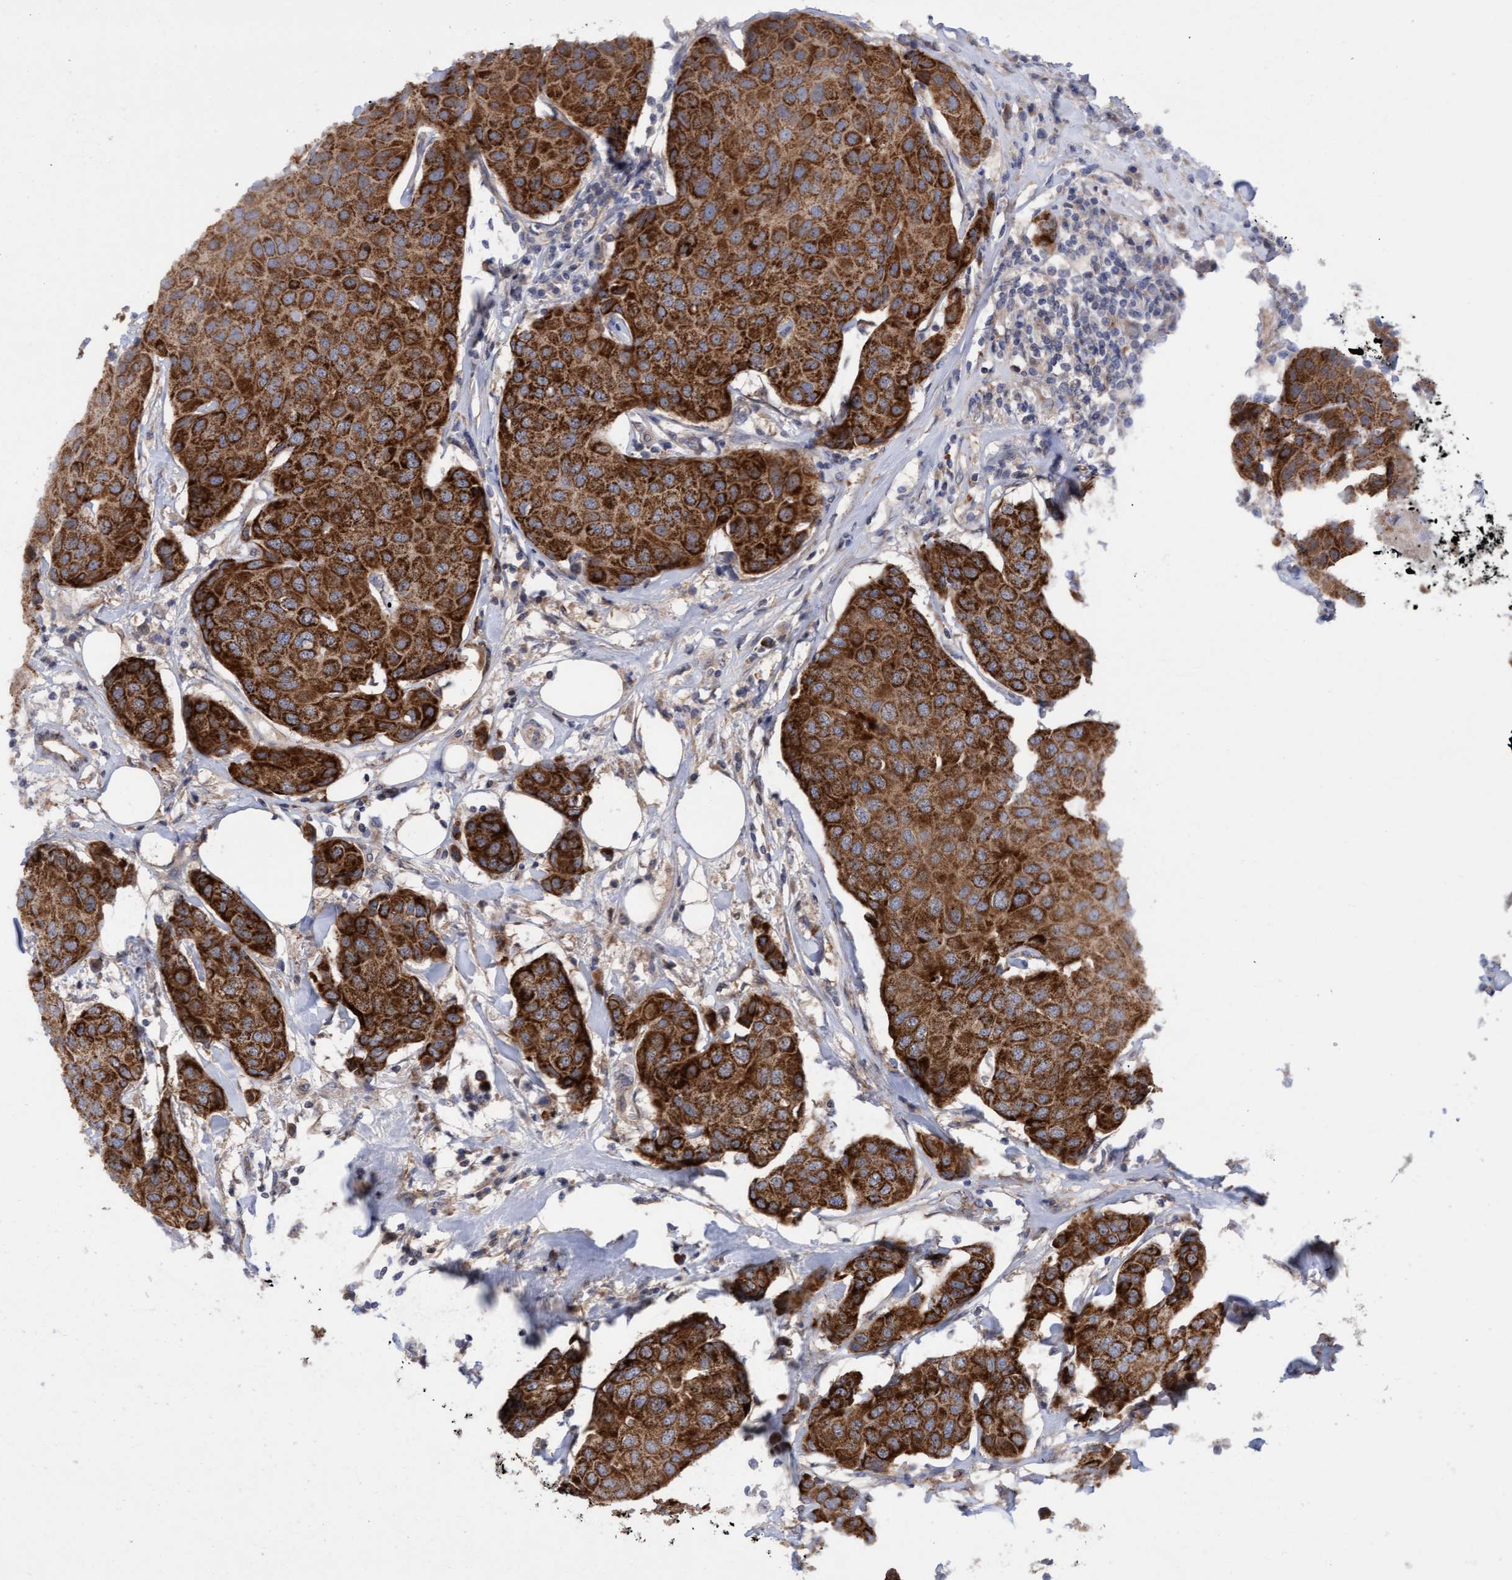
{"staining": {"intensity": "strong", "quantity": ">75%", "location": "cytoplasmic/membranous"}, "tissue": "breast cancer", "cell_type": "Tumor cells", "image_type": "cancer", "snomed": [{"axis": "morphology", "description": "Duct carcinoma"}, {"axis": "topography", "description": "Breast"}], "caption": "Immunohistochemistry image of neoplastic tissue: invasive ductal carcinoma (breast) stained using immunohistochemistry (IHC) reveals high levels of strong protein expression localized specifically in the cytoplasmic/membranous of tumor cells, appearing as a cytoplasmic/membranous brown color.", "gene": "ITFG1", "patient": {"sex": "female", "age": 80}}